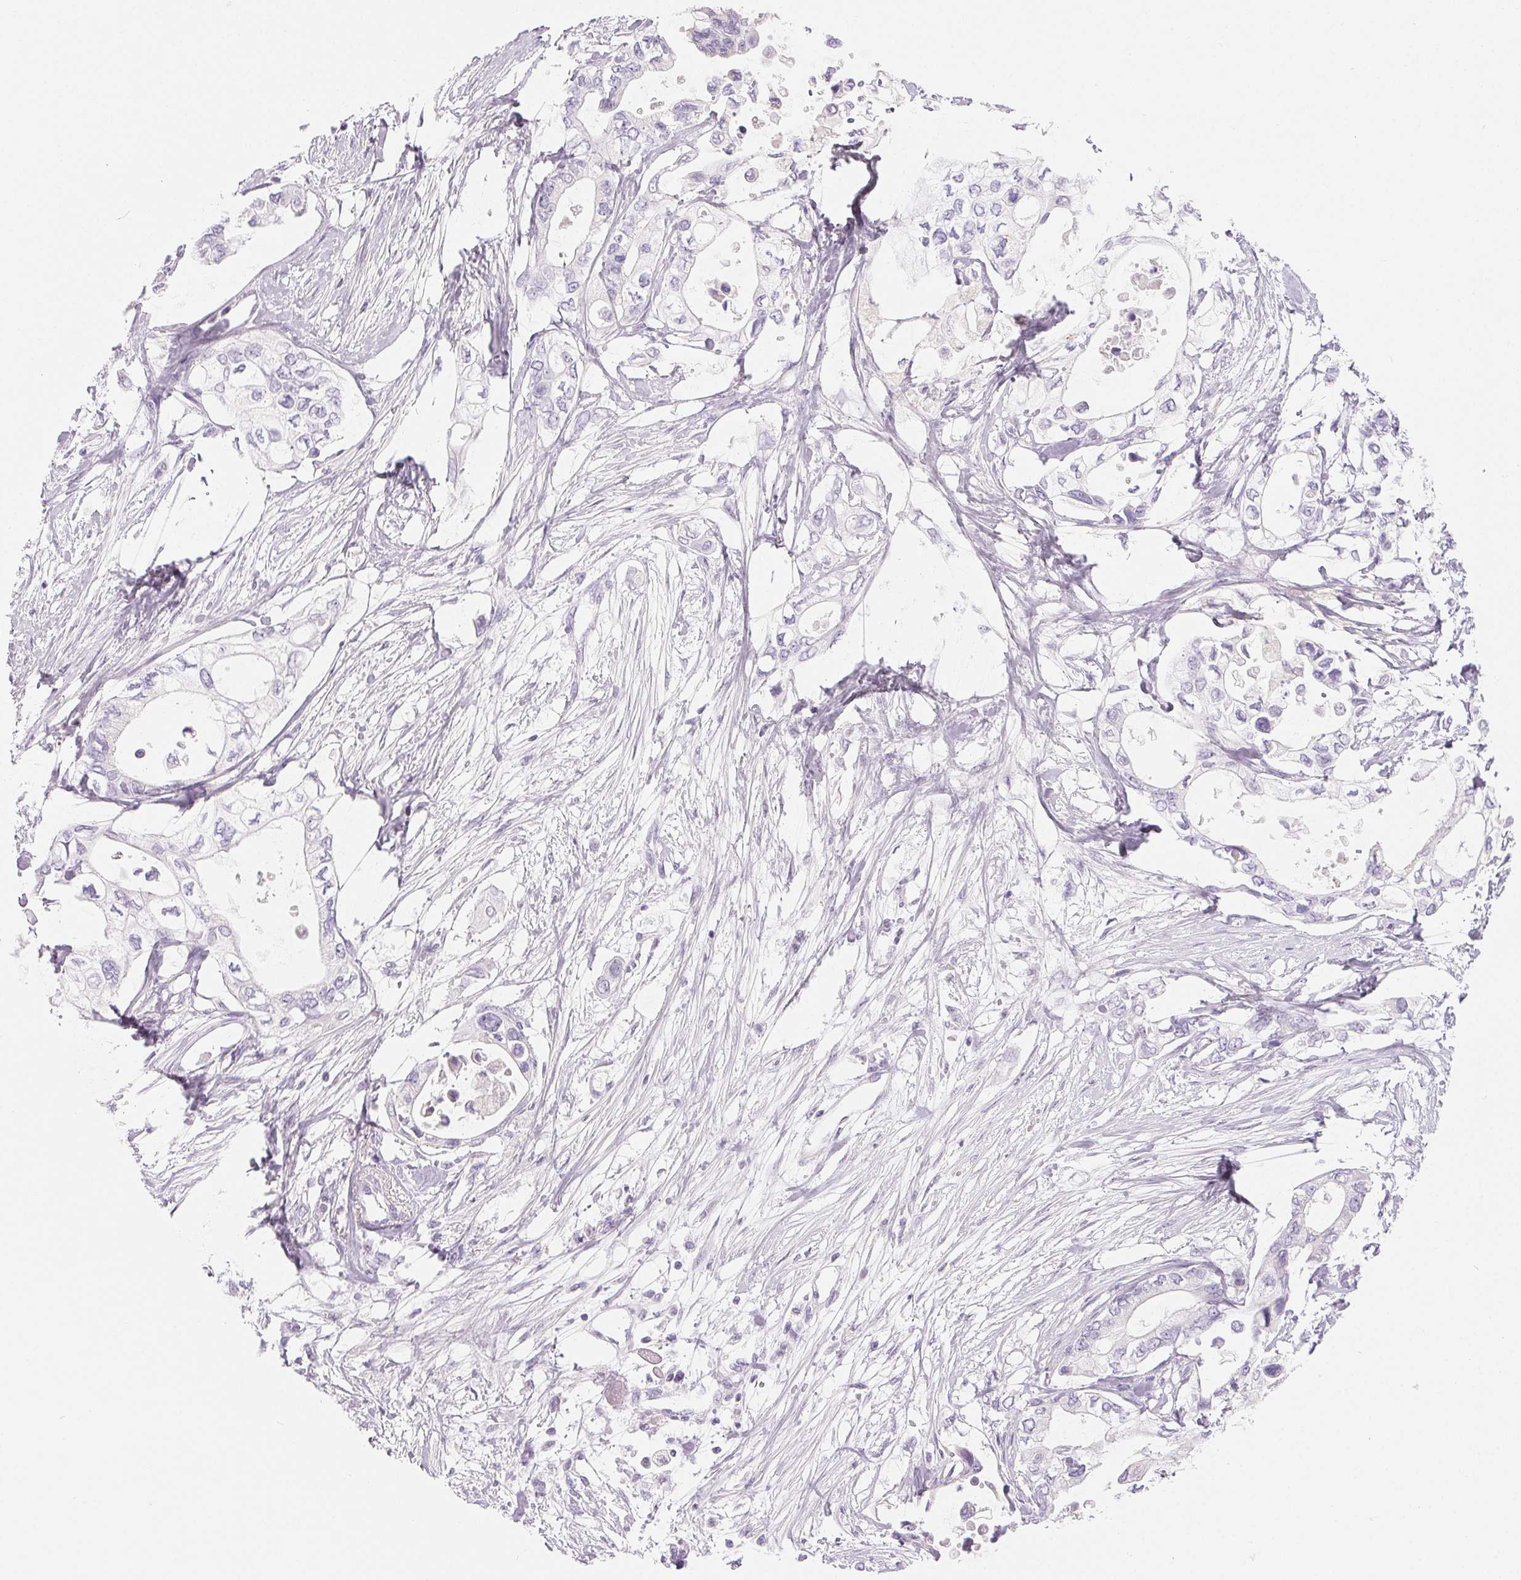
{"staining": {"intensity": "negative", "quantity": "none", "location": "none"}, "tissue": "pancreatic cancer", "cell_type": "Tumor cells", "image_type": "cancer", "snomed": [{"axis": "morphology", "description": "Adenocarcinoma, NOS"}, {"axis": "topography", "description": "Pancreas"}], "caption": "Protein analysis of adenocarcinoma (pancreatic) exhibits no significant positivity in tumor cells. (Stains: DAB (3,3'-diaminobenzidine) immunohistochemistry with hematoxylin counter stain, Microscopy: brightfield microscopy at high magnification).", "gene": "SPACA5B", "patient": {"sex": "female", "age": 63}}